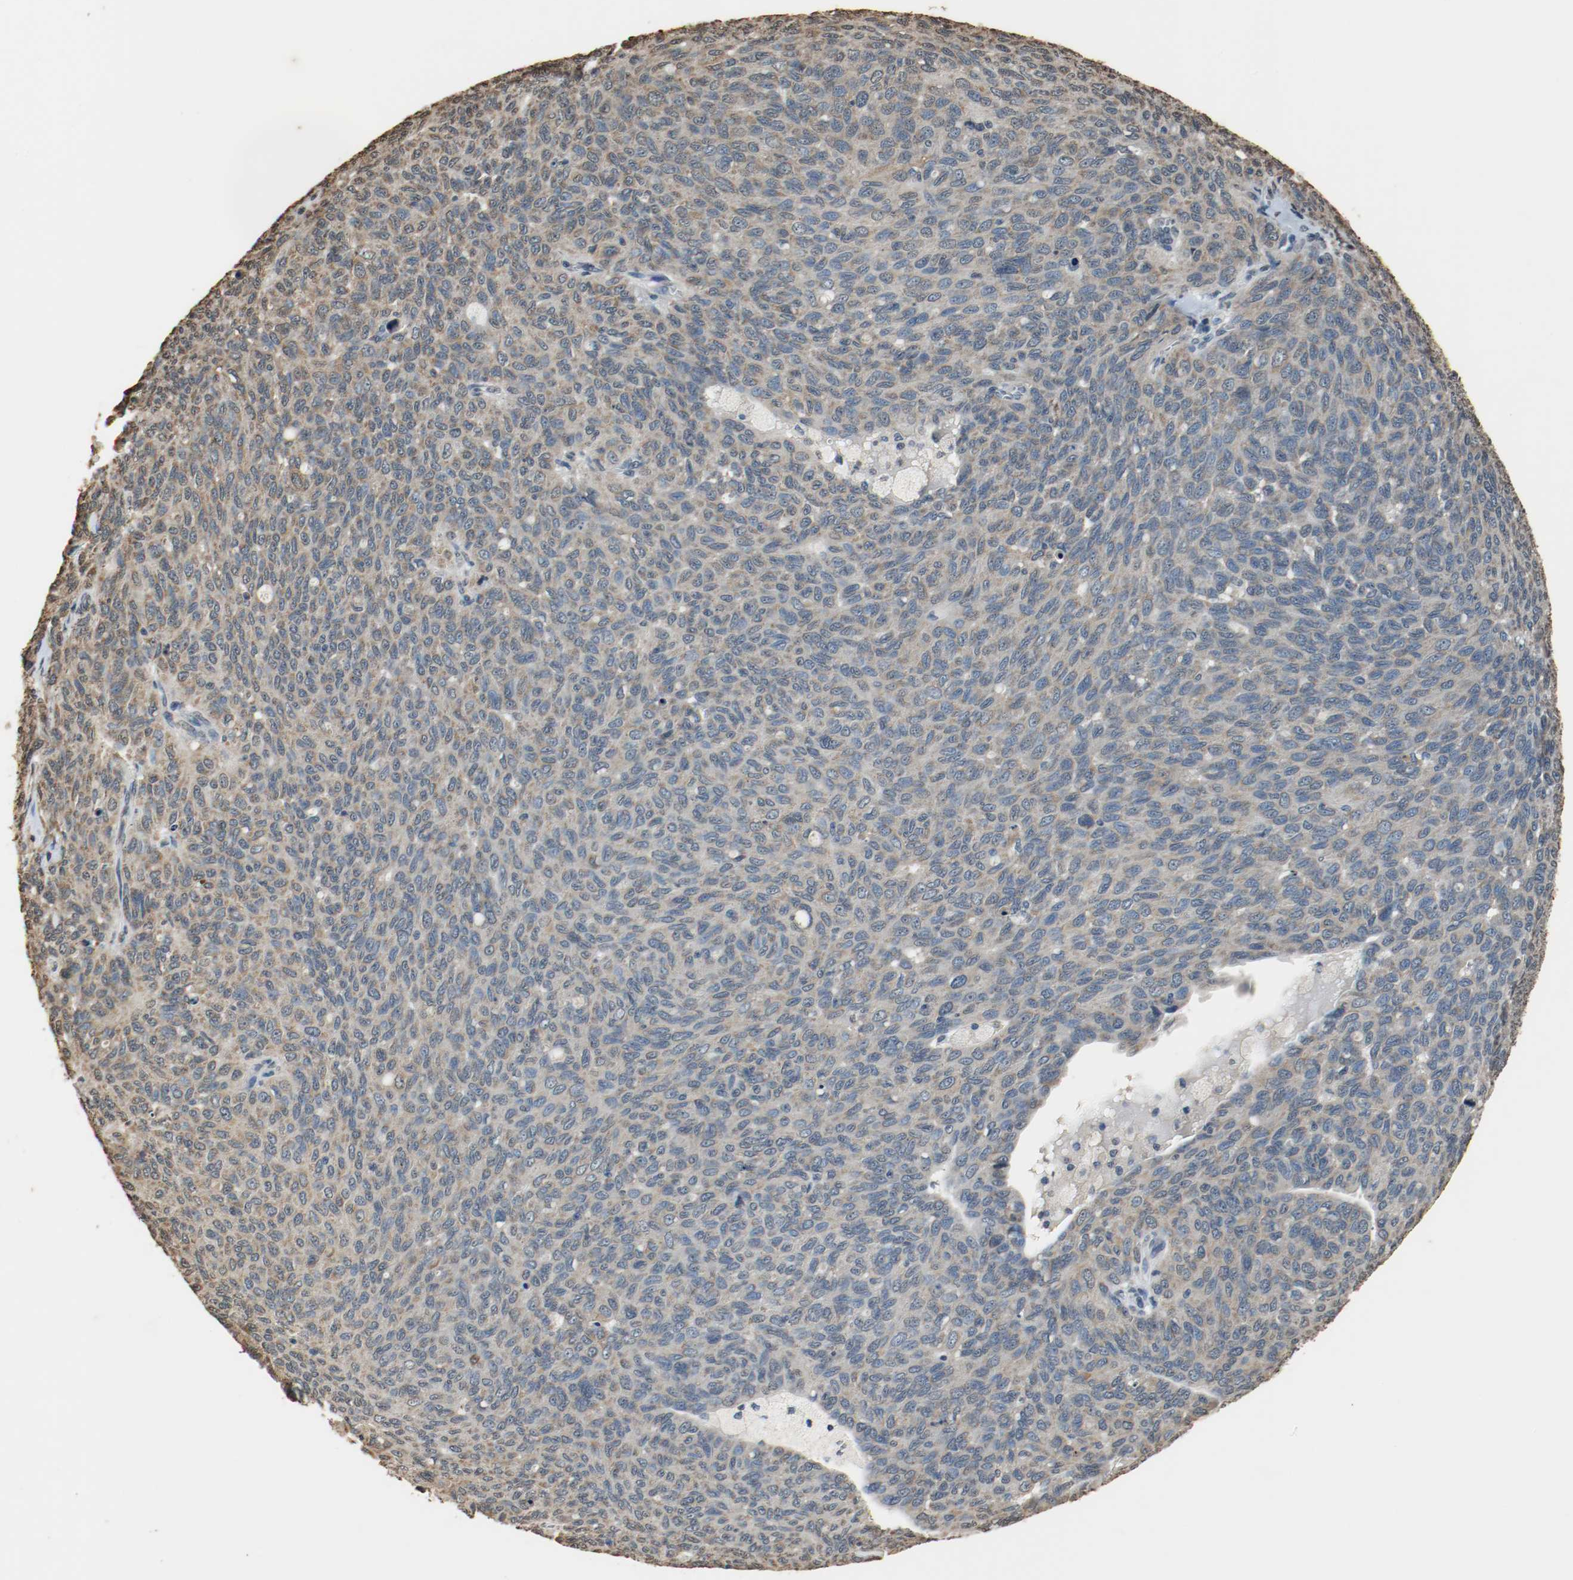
{"staining": {"intensity": "weak", "quantity": "25%-75%", "location": "cytoplasmic/membranous"}, "tissue": "ovarian cancer", "cell_type": "Tumor cells", "image_type": "cancer", "snomed": [{"axis": "morphology", "description": "Carcinoma, endometroid"}, {"axis": "topography", "description": "Ovary"}], "caption": "Immunohistochemical staining of human ovarian endometroid carcinoma displays weak cytoplasmic/membranous protein positivity in about 25%-75% of tumor cells.", "gene": "RTN4", "patient": {"sex": "female", "age": 60}}